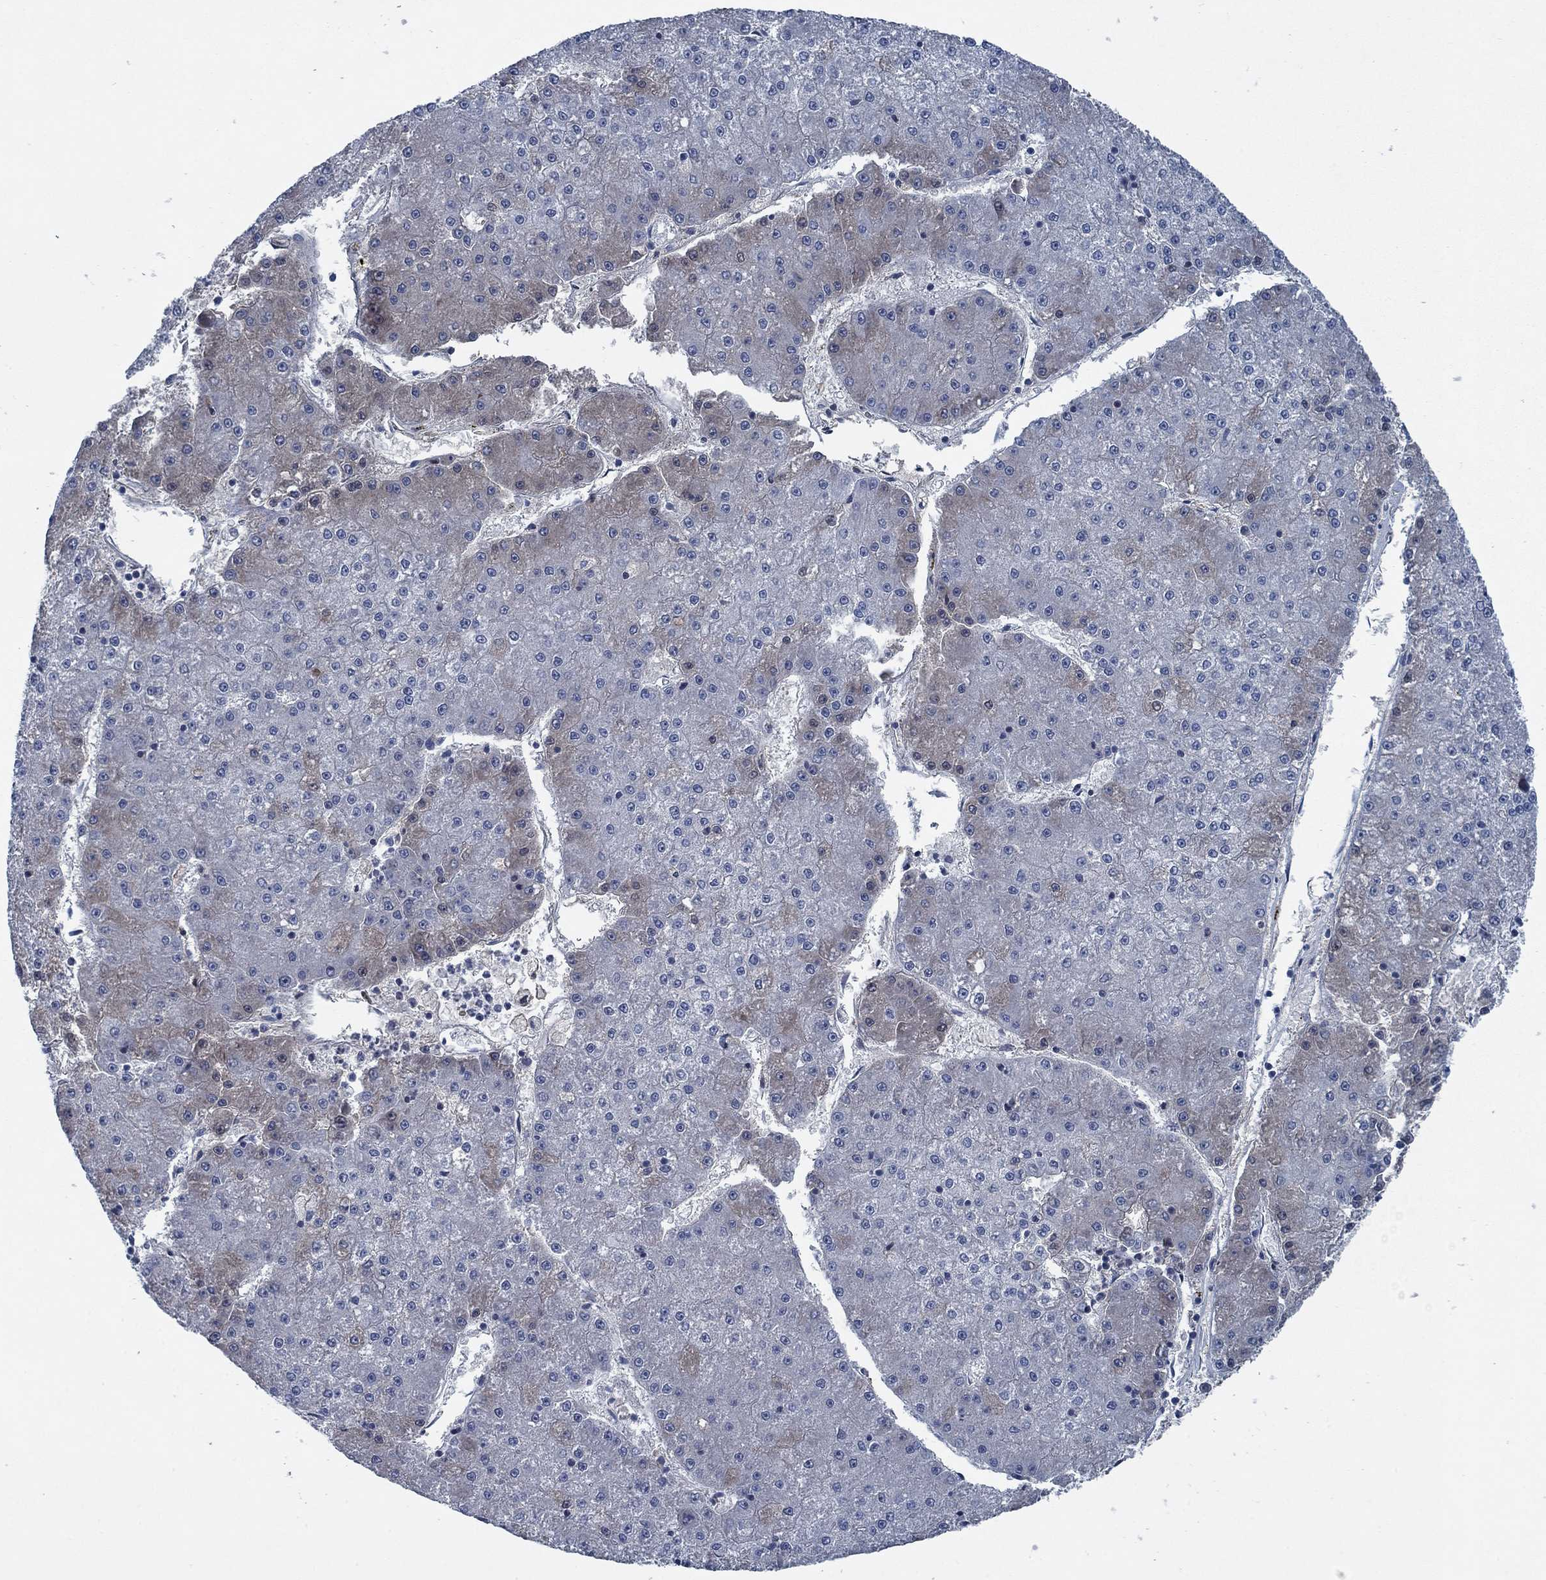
{"staining": {"intensity": "negative", "quantity": "none", "location": "none"}, "tissue": "liver cancer", "cell_type": "Tumor cells", "image_type": "cancer", "snomed": [{"axis": "morphology", "description": "Carcinoma, Hepatocellular, NOS"}, {"axis": "topography", "description": "Liver"}], "caption": "A high-resolution micrograph shows immunohistochemistry (IHC) staining of hepatocellular carcinoma (liver), which exhibits no significant staining in tumor cells.", "gene": "PNMA8A", "patient": {"sex": "male", "age": 73}}